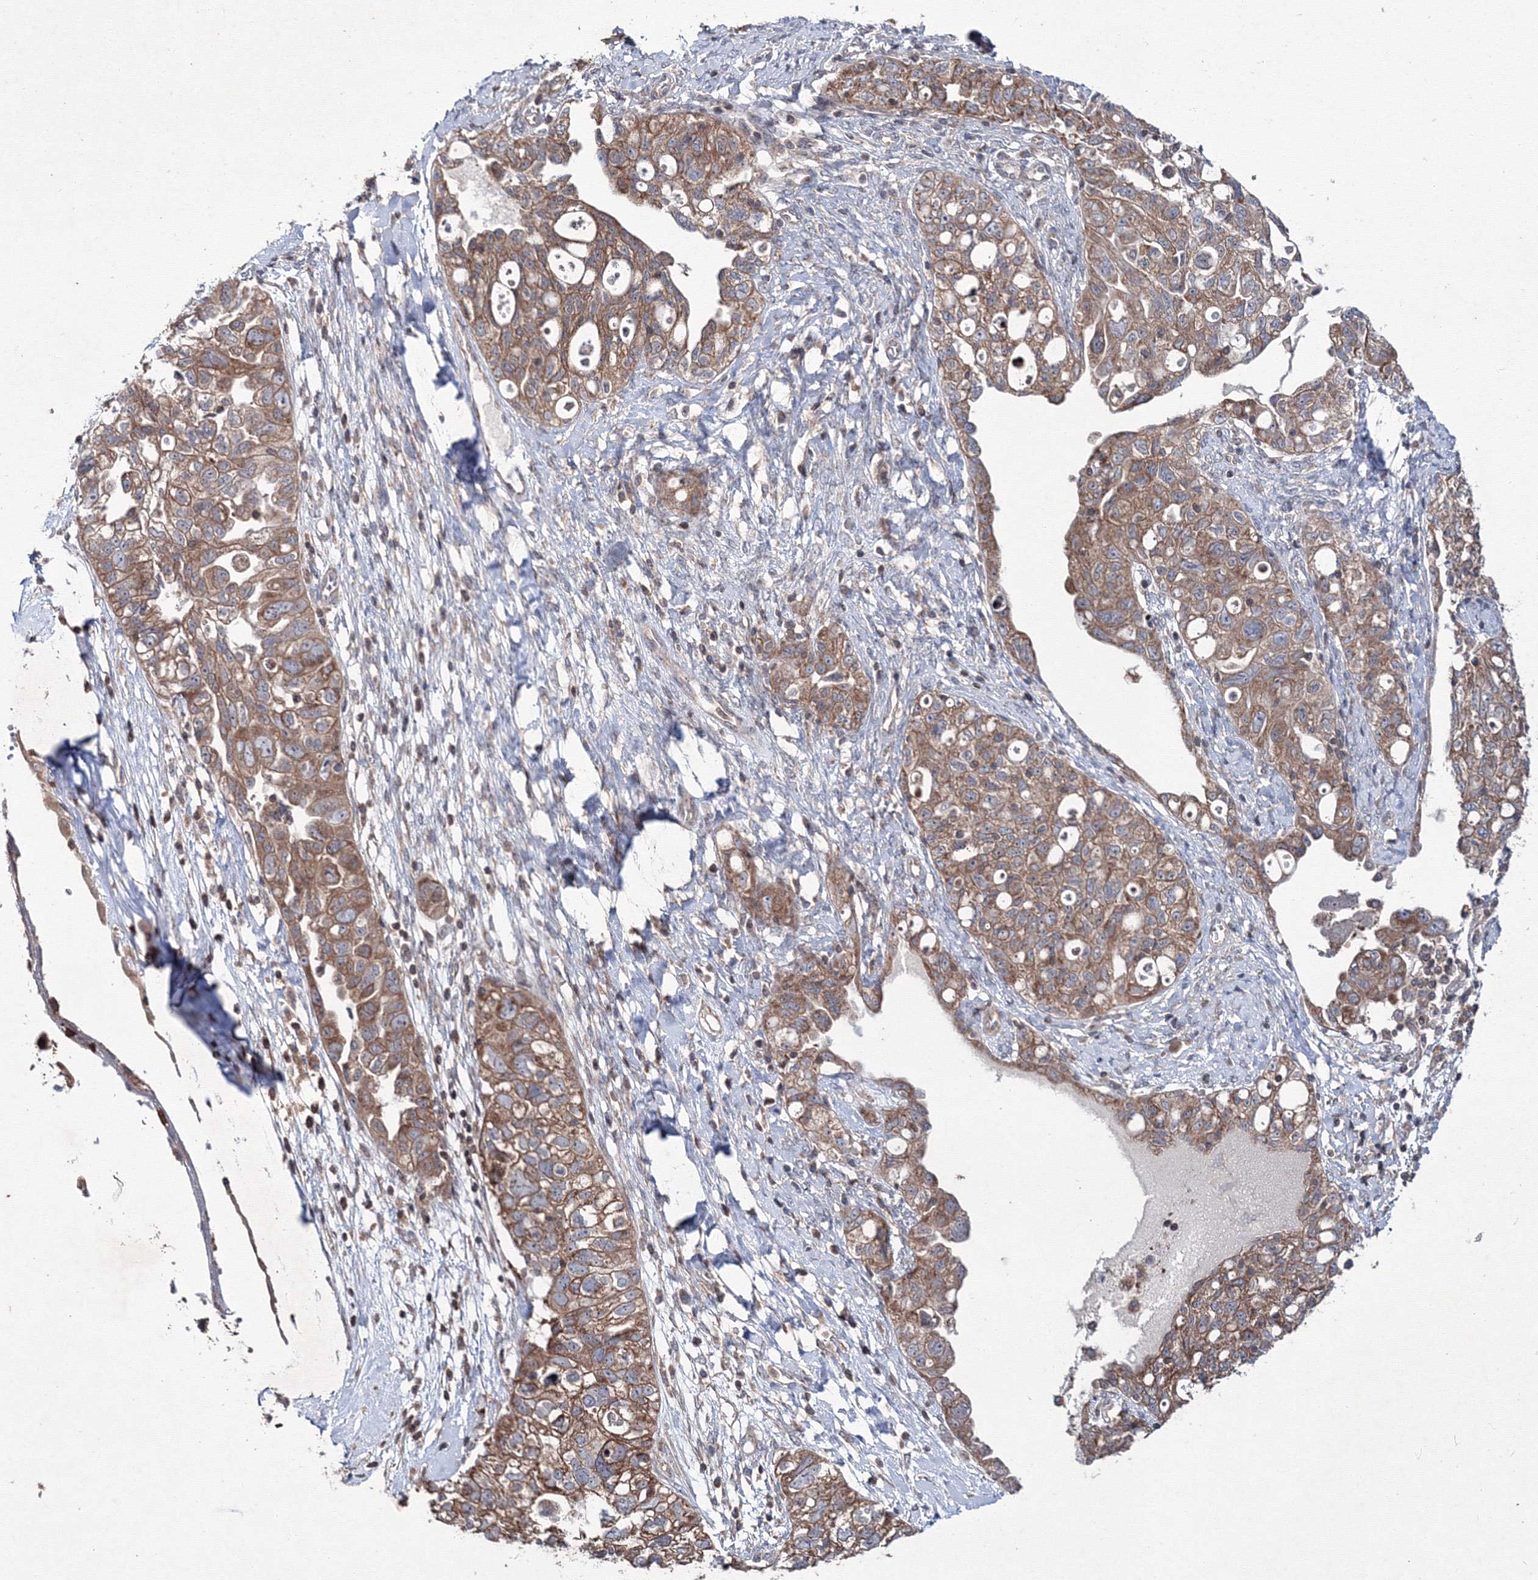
{"staining": {"intensity": "moderate", "quantity": ">75%", "location": "cytoplasmic/membranous"}, "tissue": "ovarian cancer", "cell_type": "Tumor cells", "image_type": "cancer", "snomed": [{"axis": "morphology", "description": "Carcinoma, NOS"}, {"axis": "morphology", "description": "Cystadenocarcinoma, serous, NOS"}, {"axis": "topography", "description": "Ovary"}], "caption": "Moderate cytoplasmic/membranous positivity for a protein is present in about >75% of tumor cells of ovarian carcinoma using immunohistochemistry.", "gene": "MKRN2", "patient": {"sex": "female", "age": 69}}